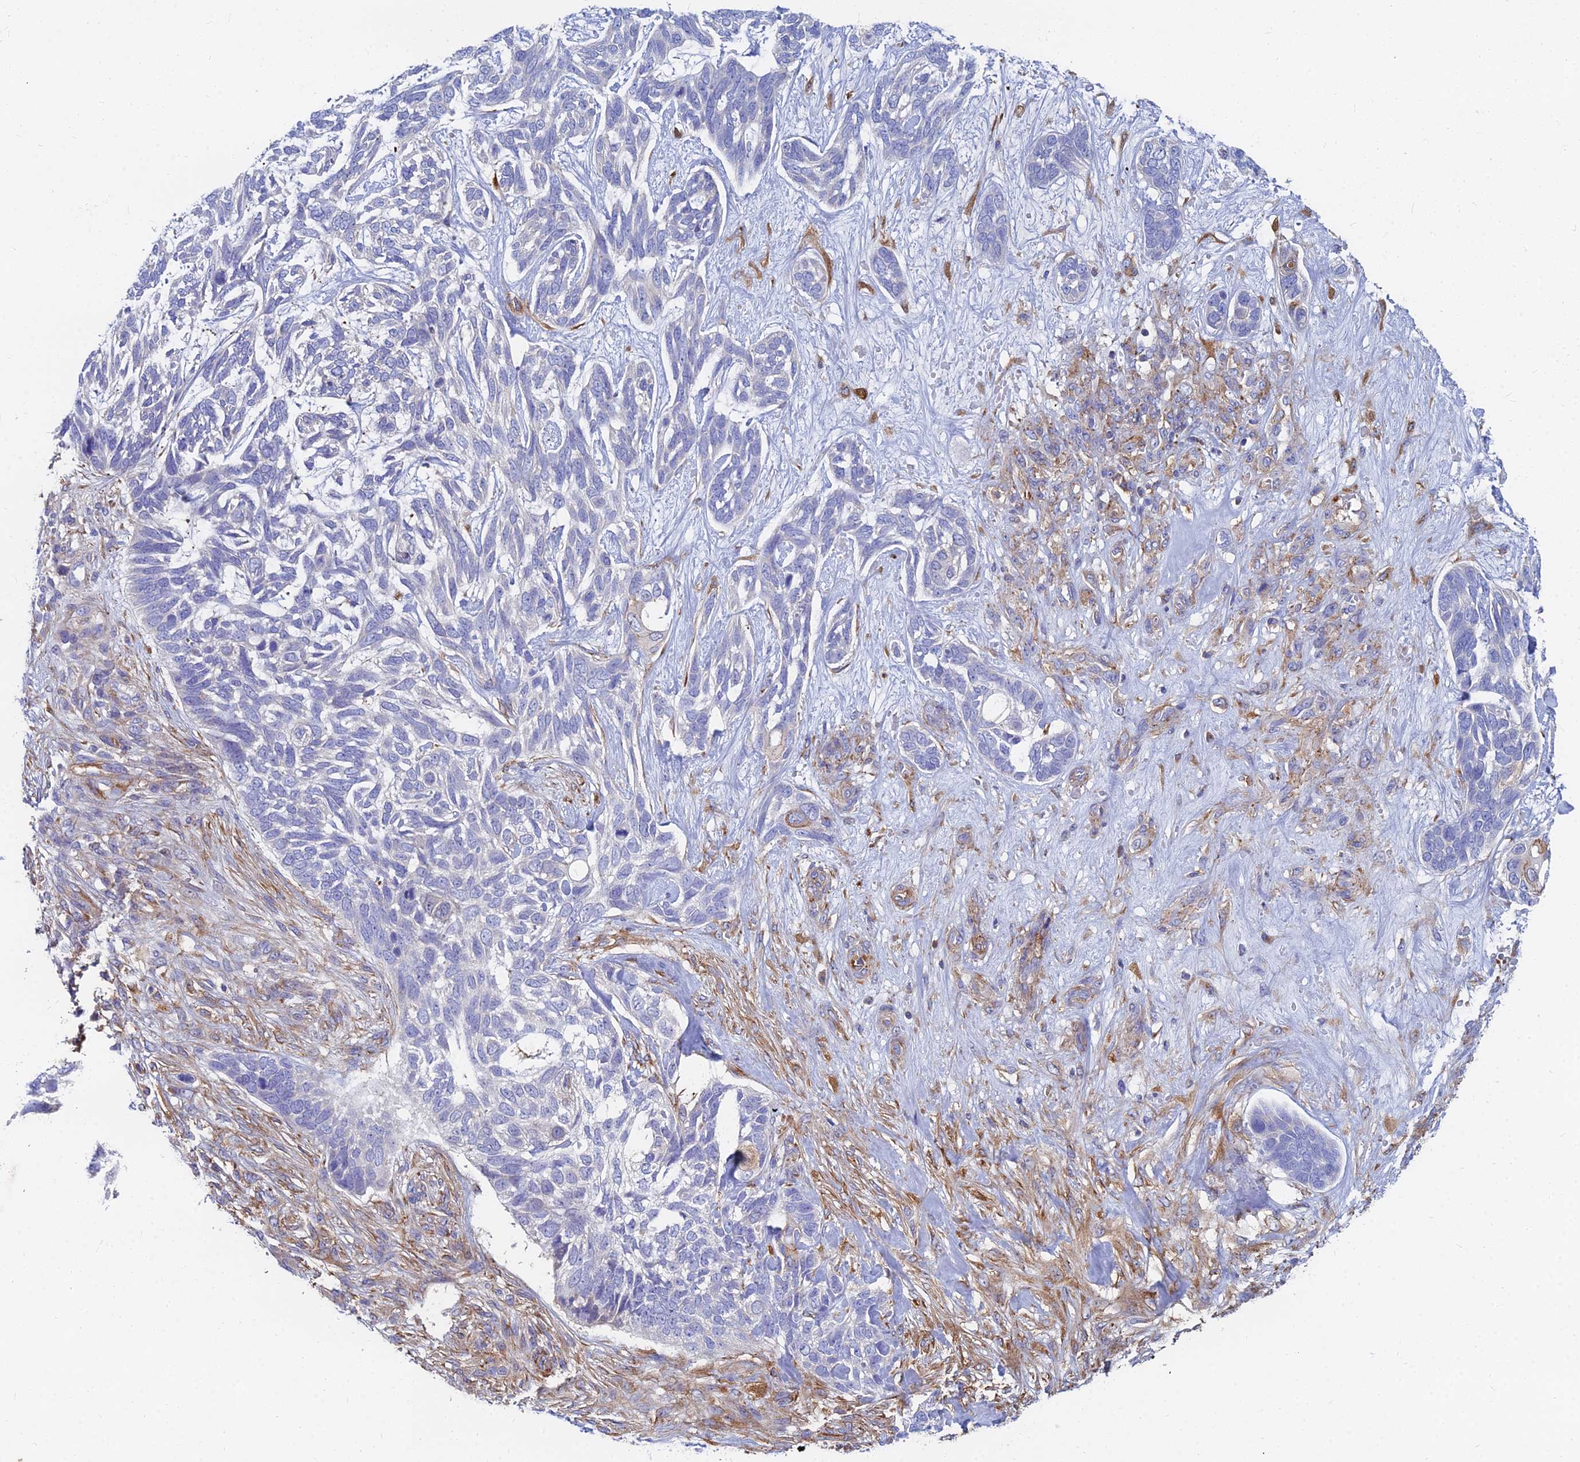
{"staining": {"intensity": "negative", "quantity": "none", "location": "none"}, "tissue": "skin cancer", "cell_type": "Tumor cells", "image_type": "cancer", "snomed": [{"axis": "morphology", "description": "Basal cell carcinoma"}, {"axis": "topography", "description": "Skin"}], "caption": "Protein analysis of skin cancer demonstrates no significant staining in tumor cells. (DAB (3,3'-diaminobenzidine) immunohistochemistry (IHC), high magnification).", "gene": "GPR42", "patient": {"sex": "male", "age": 88}}